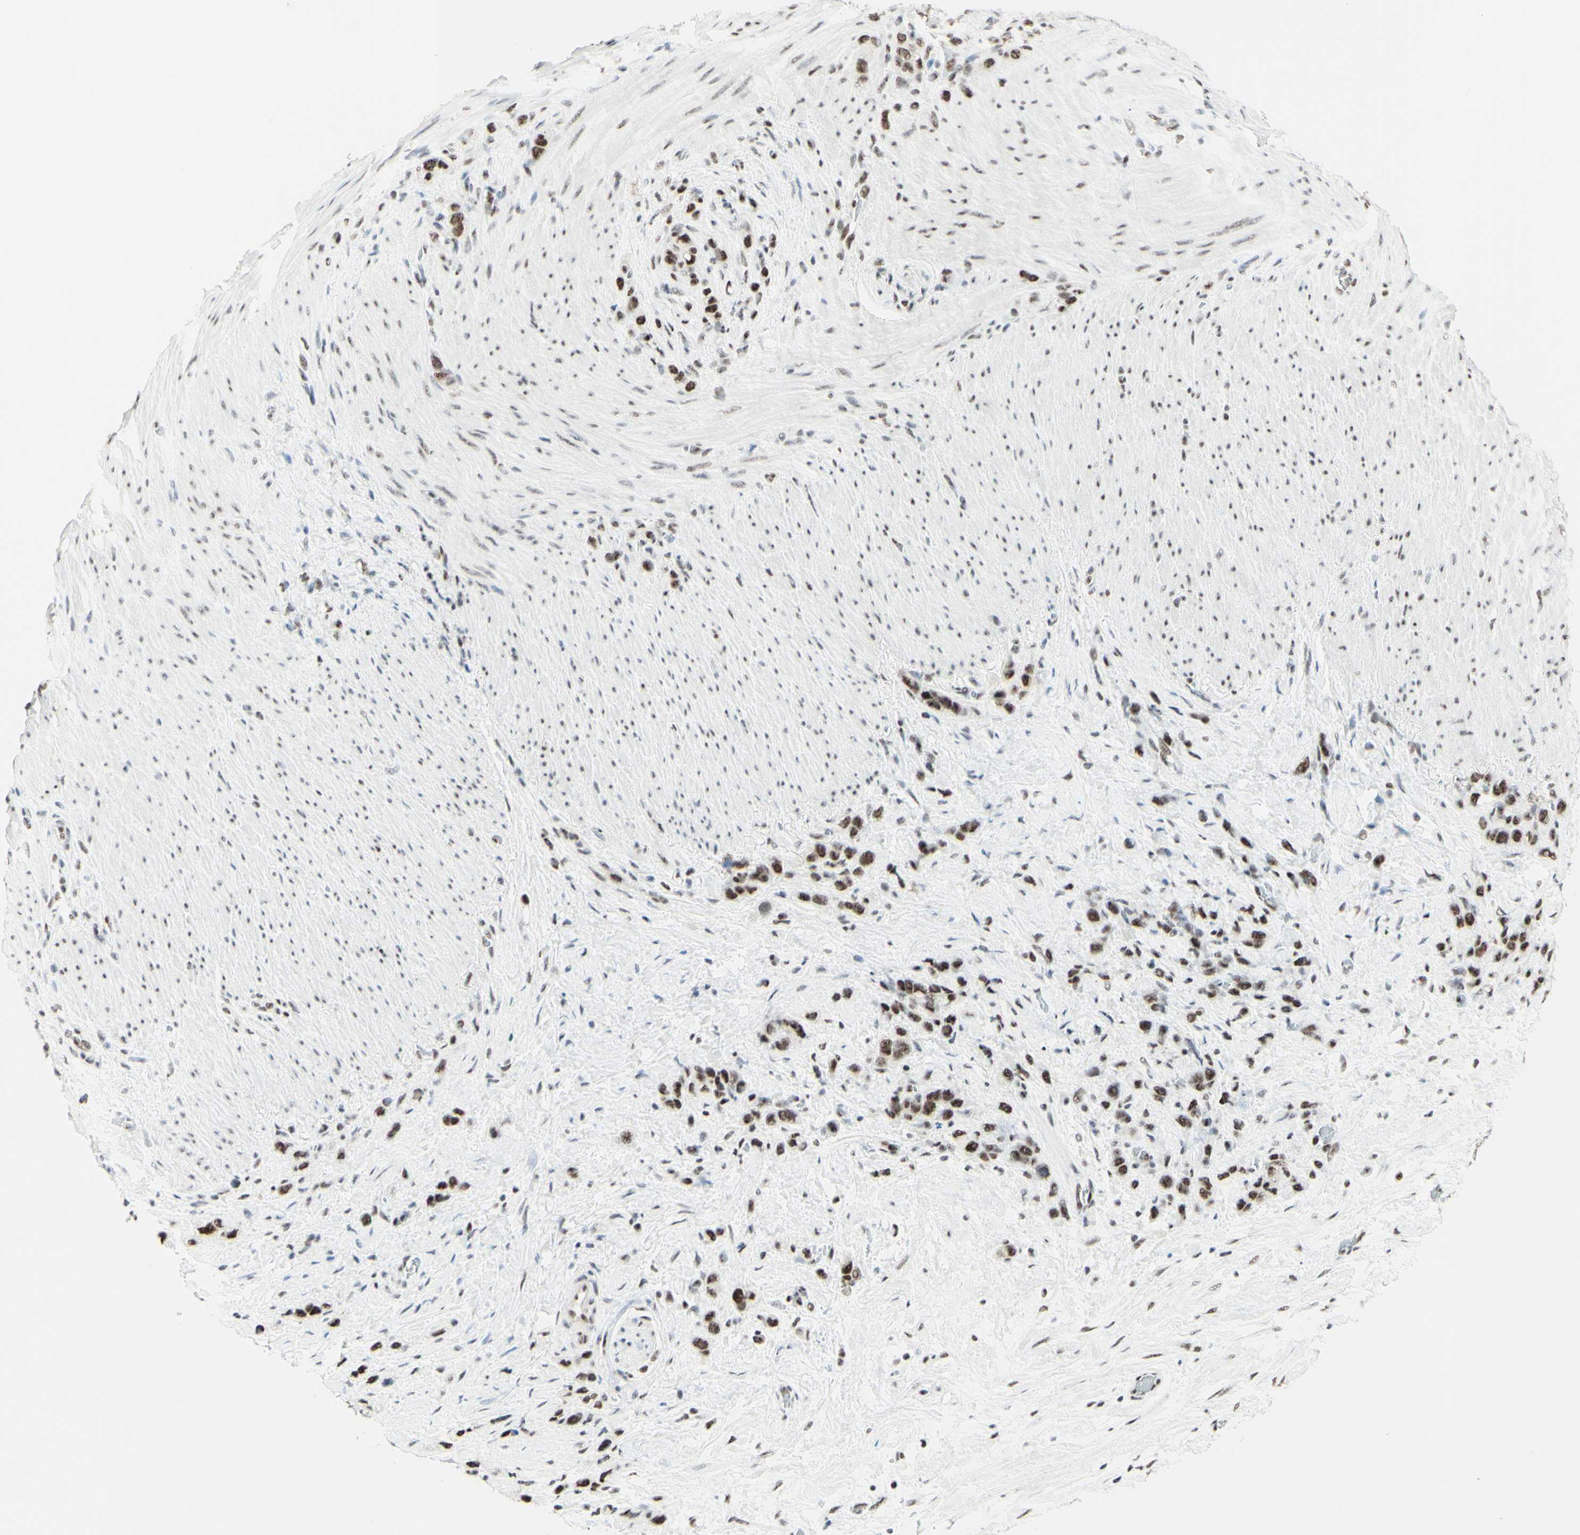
{"staining": {"intensity": "strong", "quantity": ">75%", "location": "nuclear"}, "tissue": "stomach cancer", "cell_type": "Tumor cells", "image_type": "cancer", "snomed": [{"axis": "morphology", "description": "Adenocarcinoma, NOS"}, {"axis": "morphology", "description": "Adenocarcinoma, High grade"}, {"axis": "topography", "description": "Stomach, upper"}, {"axis": "topography", "description": "Stomach, lower"}], "caption": "Immunohistochemistry (IHC) micrograph of neoplastic tissue: human adenocarcinoma (stomach) stained using immunohistochemistry exhibits high levels of strong protein expression localized specifically in the nuclear of tumor cells, appearing as a nuclear brown color.", "gene": "WTAP", "patient": {"sex": "female", "age": 65}}